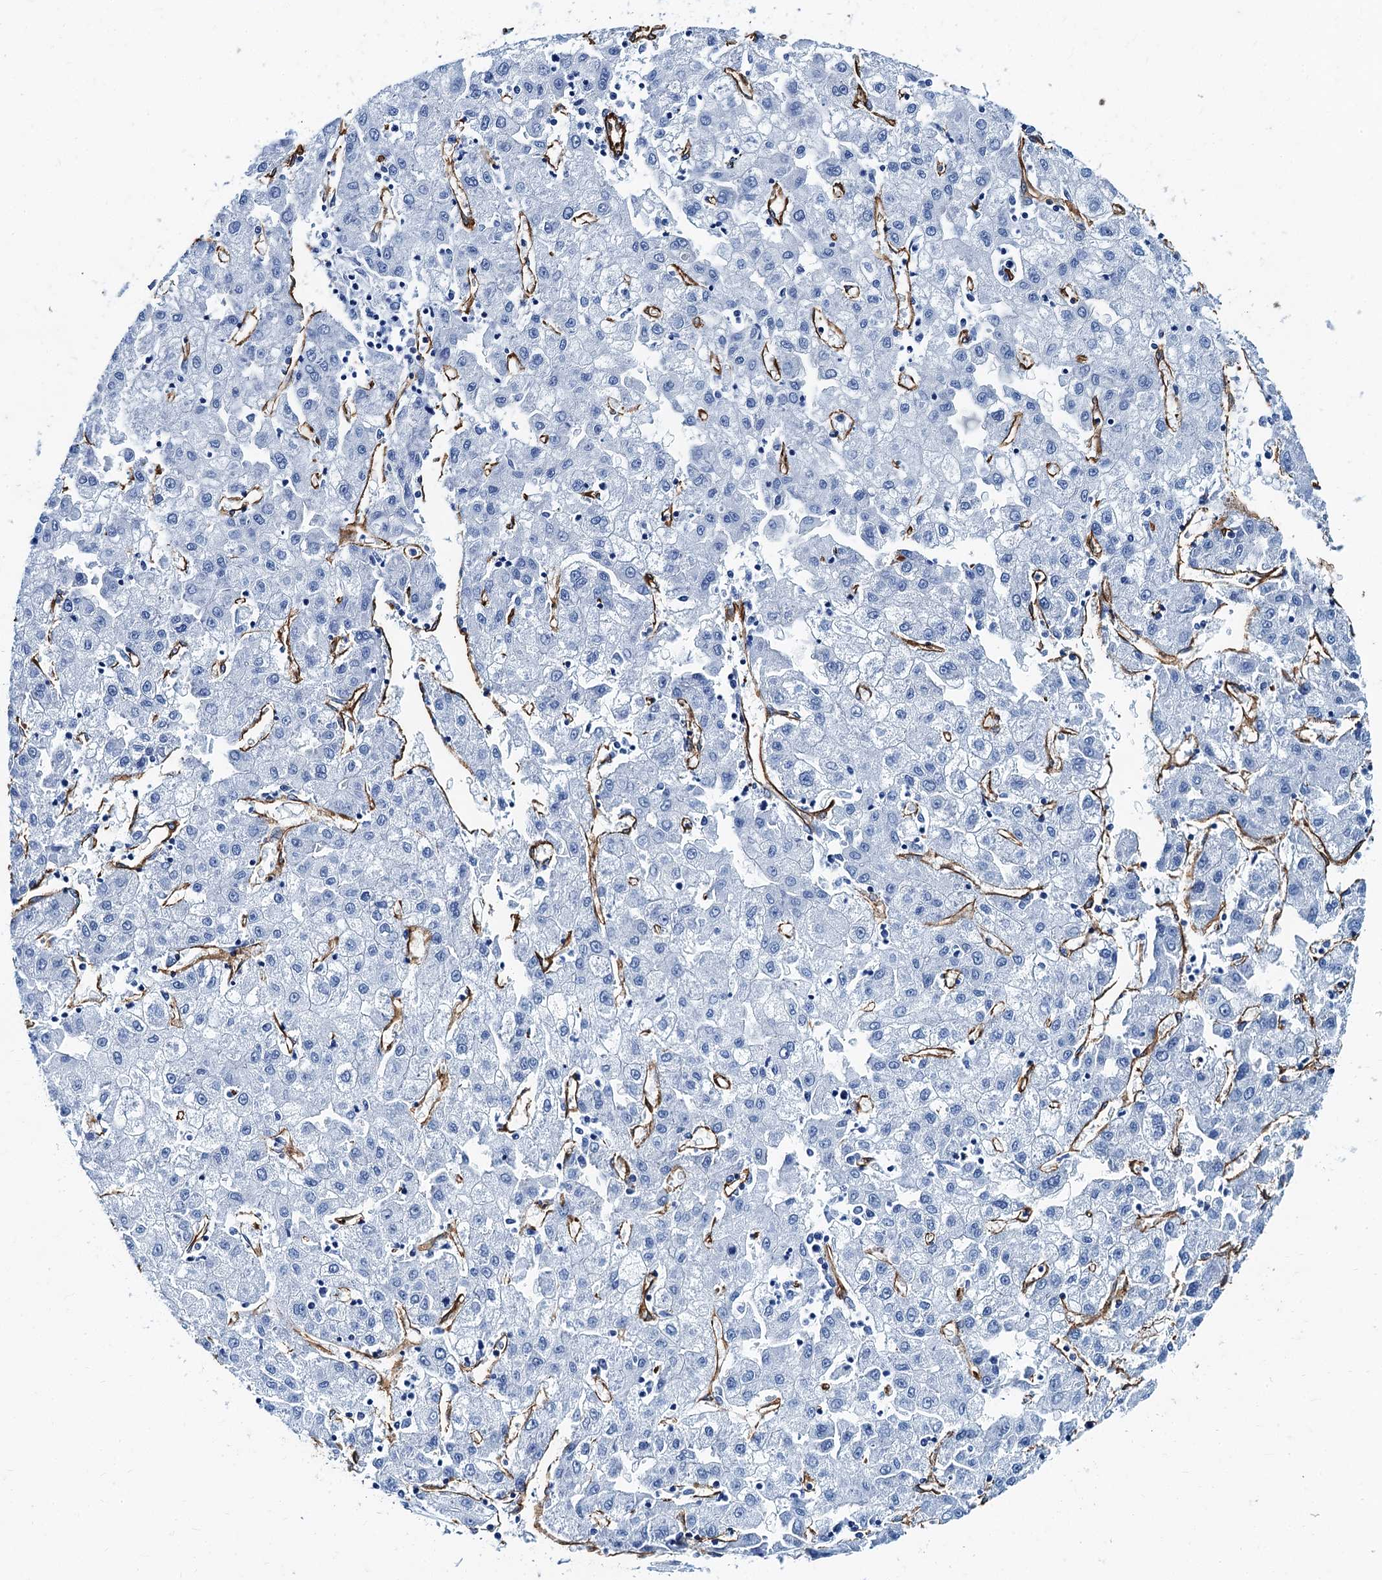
{"staining": {"intensity": "negative", "quantity": "none", "location": "none"}, "tissue": "liver cancer", "cell_type": "Tumor cells", "image_type": "cancer", "snomed": [{"axis": "morphology", "description": "Carcinoma, Hepatocellular, NOS"}, {"axis": "topography", "description": "Liver"}], "caption": "A histopathology image of liver cancer stained for a protein demonstrates no brown staining in tumor cells.", "gene": "CAVIN2", "patient": {"sex": "male", "age": 72}}